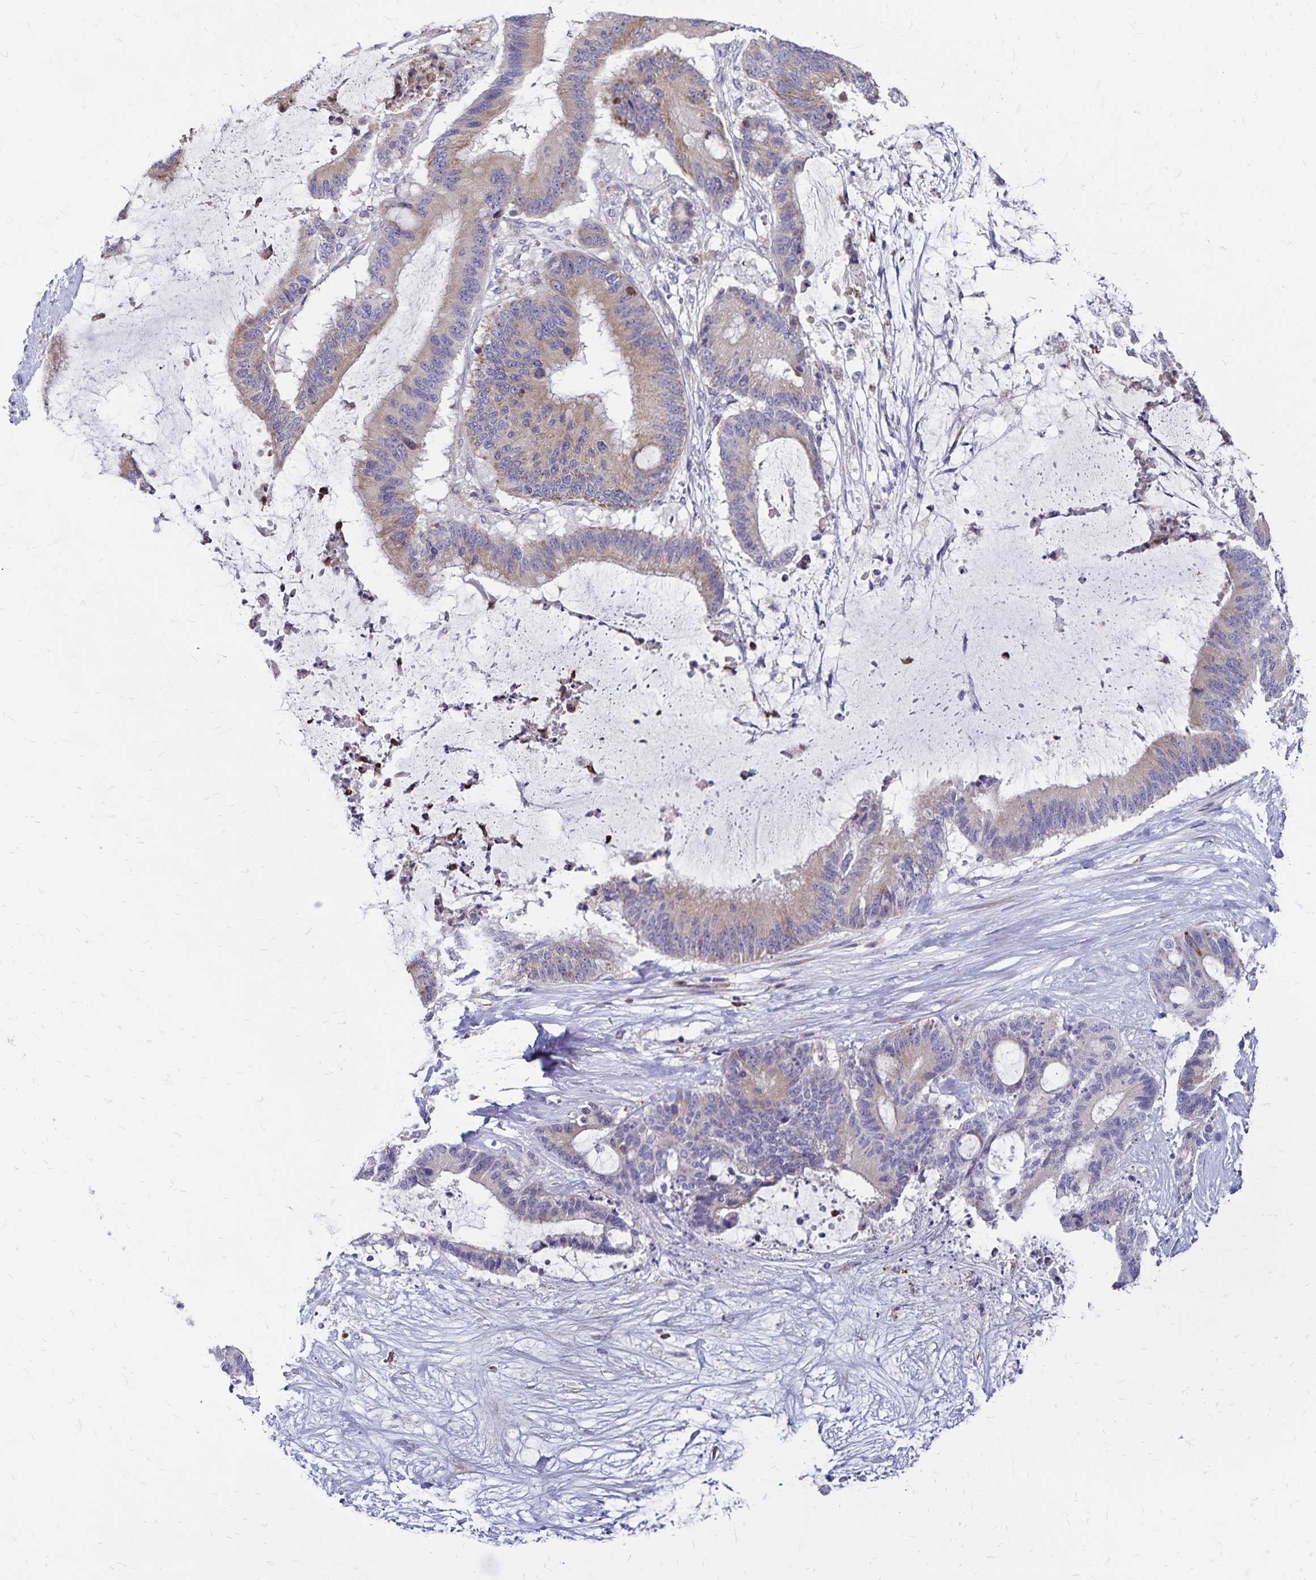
{"staining": {"intensity": "weak", "quantity": "25%-75%", "location": "cytoplasmic/membranous"}, "tissue": "liver cancer", "cell_type": "Tumor cells", "image_type": "cancer", "snomed": [{"axis": "morphology", "description": "Normal tissue, NOS"}, {"axis": "morphology", "description": "Cholangiocarcinoma"}, {"axis": "topography", "description": "Liver"}, {"axis": "topography", "description": "Peripheral nerve tissue"}], "caption": "Liver cancer (cholangiocarcinoma) tissue displays weak cytoplasmic/membranous positivity in about 25%-75% of tumor cells, visualized by immunohistochemistry.", "gene": "NAGPA", "patient": {"sex": "female", "age": 73}}